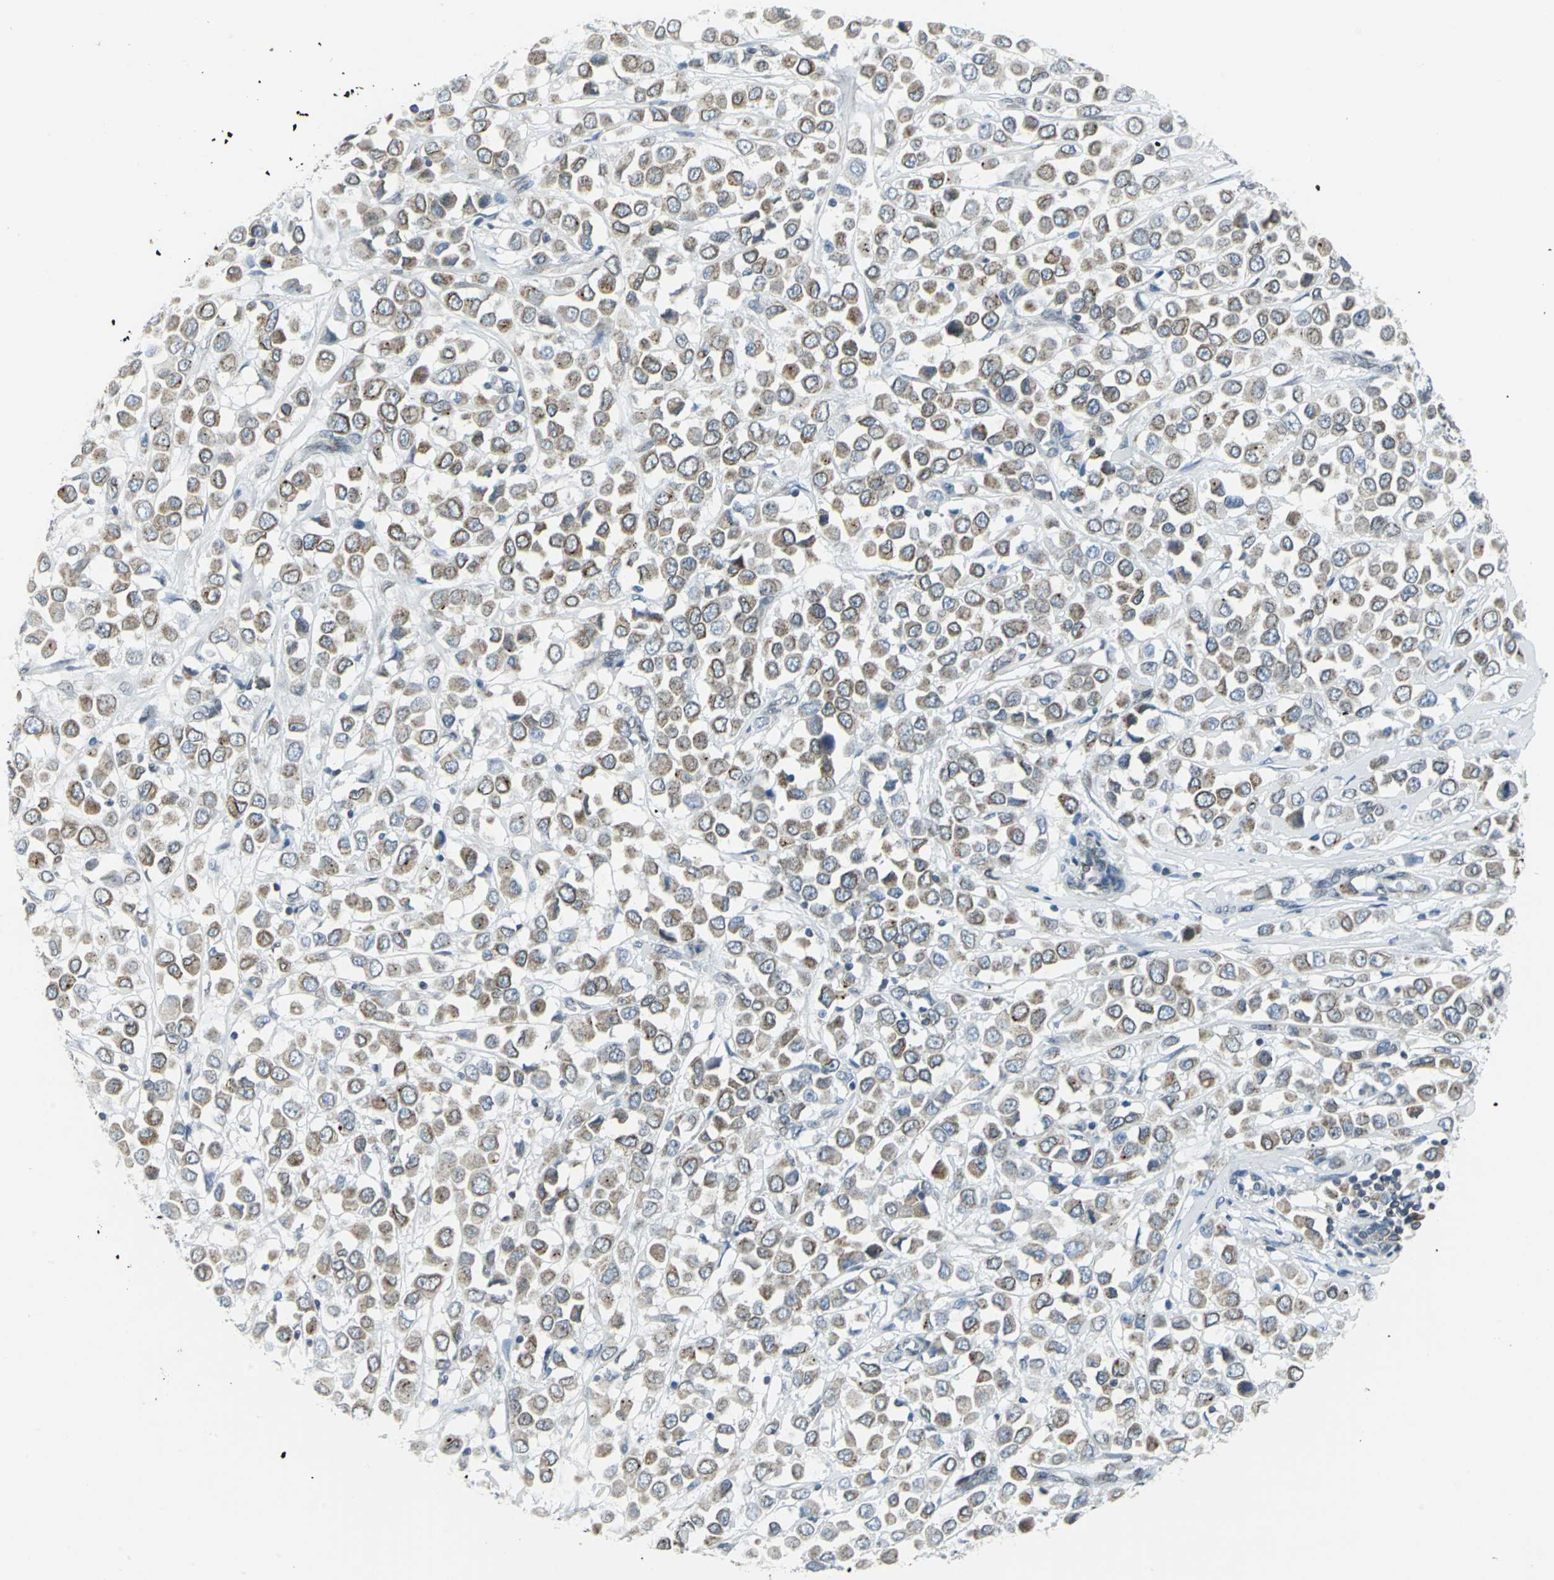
{"staining": {"intensity": "weak", "quantity": ">75%", "location": "cytoplasmic/membranous"}, "tissue": "breast cancer", "cell_type": "Tumor cells", "image_type": "cancer", "snomed": [{"axis": "morphology", "description": "Duct carcinoma"}, {"axis": "topography", "description": "Breast"}], "caption": "A low amount of weak cytoplasmic/membranous positivity is appreciated in about >75% of tumor cells in intraductal carcinoma (breast) tissue. (brown staining indicates protein expression, while blue staining denotes nuclei).", "gene": "SNUPN", "patient": {"sex": "female", "age": 61}}